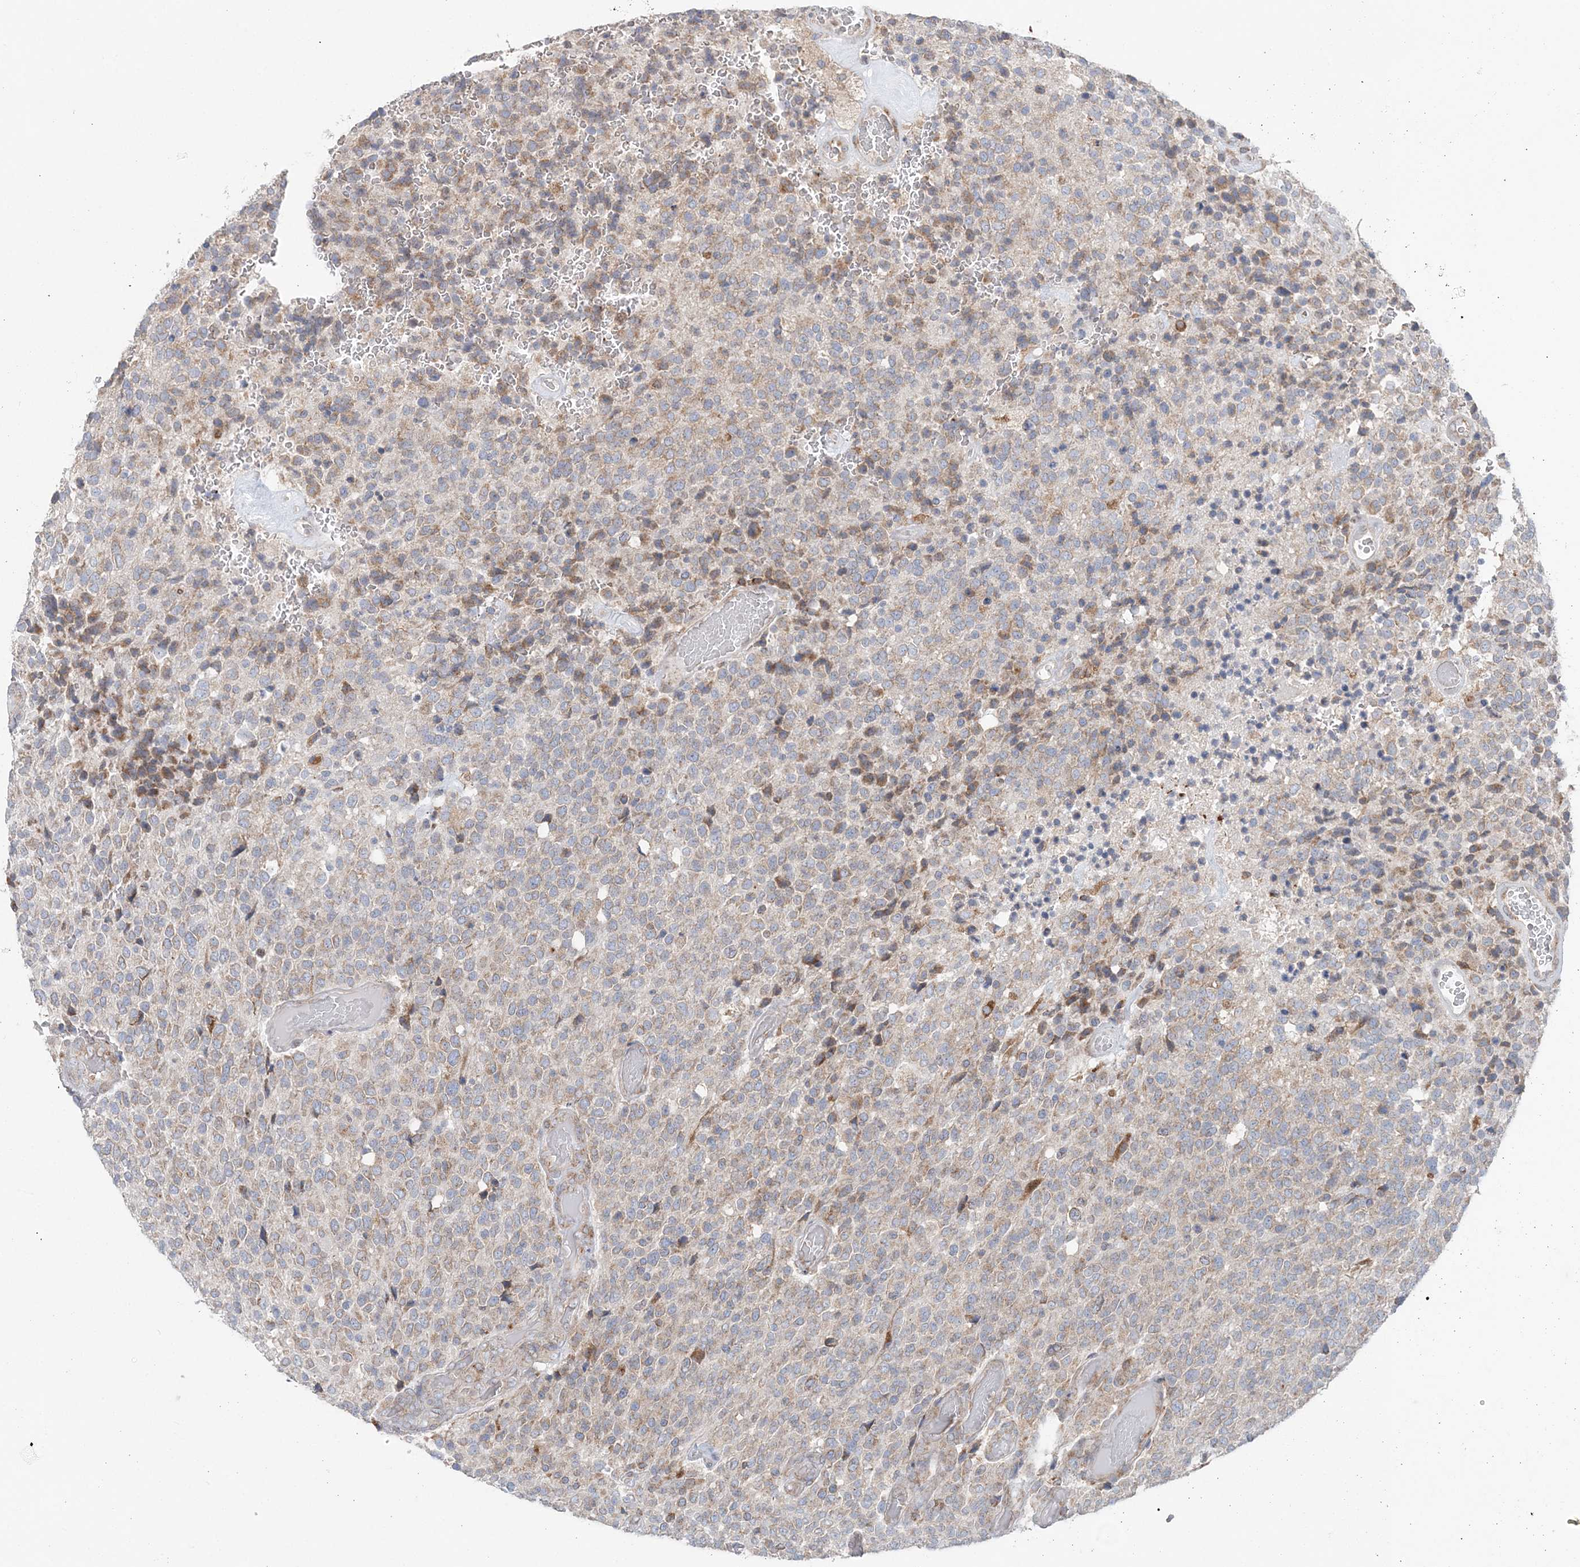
{"staining": {"intensity": "weak", "quantity": "25%-75%", "location": "cytoplasmic/membranous"}, "tissue": "glioma", "cell_type": "Tumor cells", "image_type": "cancer", "snomed": [{"axis": "morphology", "description": "Glioma, malignant, High grade"}, {"axis": "topography", "description": "pancreas cauda"}], "caption": "Tumor cells reveal low levels of weak cytoplasmic/membranous positivity in approximately 25%-75% of cells in human glioma. The protein is shown in brown color, while the nuclei are stained blue.", "gene": "TMED10", "patient": {"sex": "male", "age": 60}}